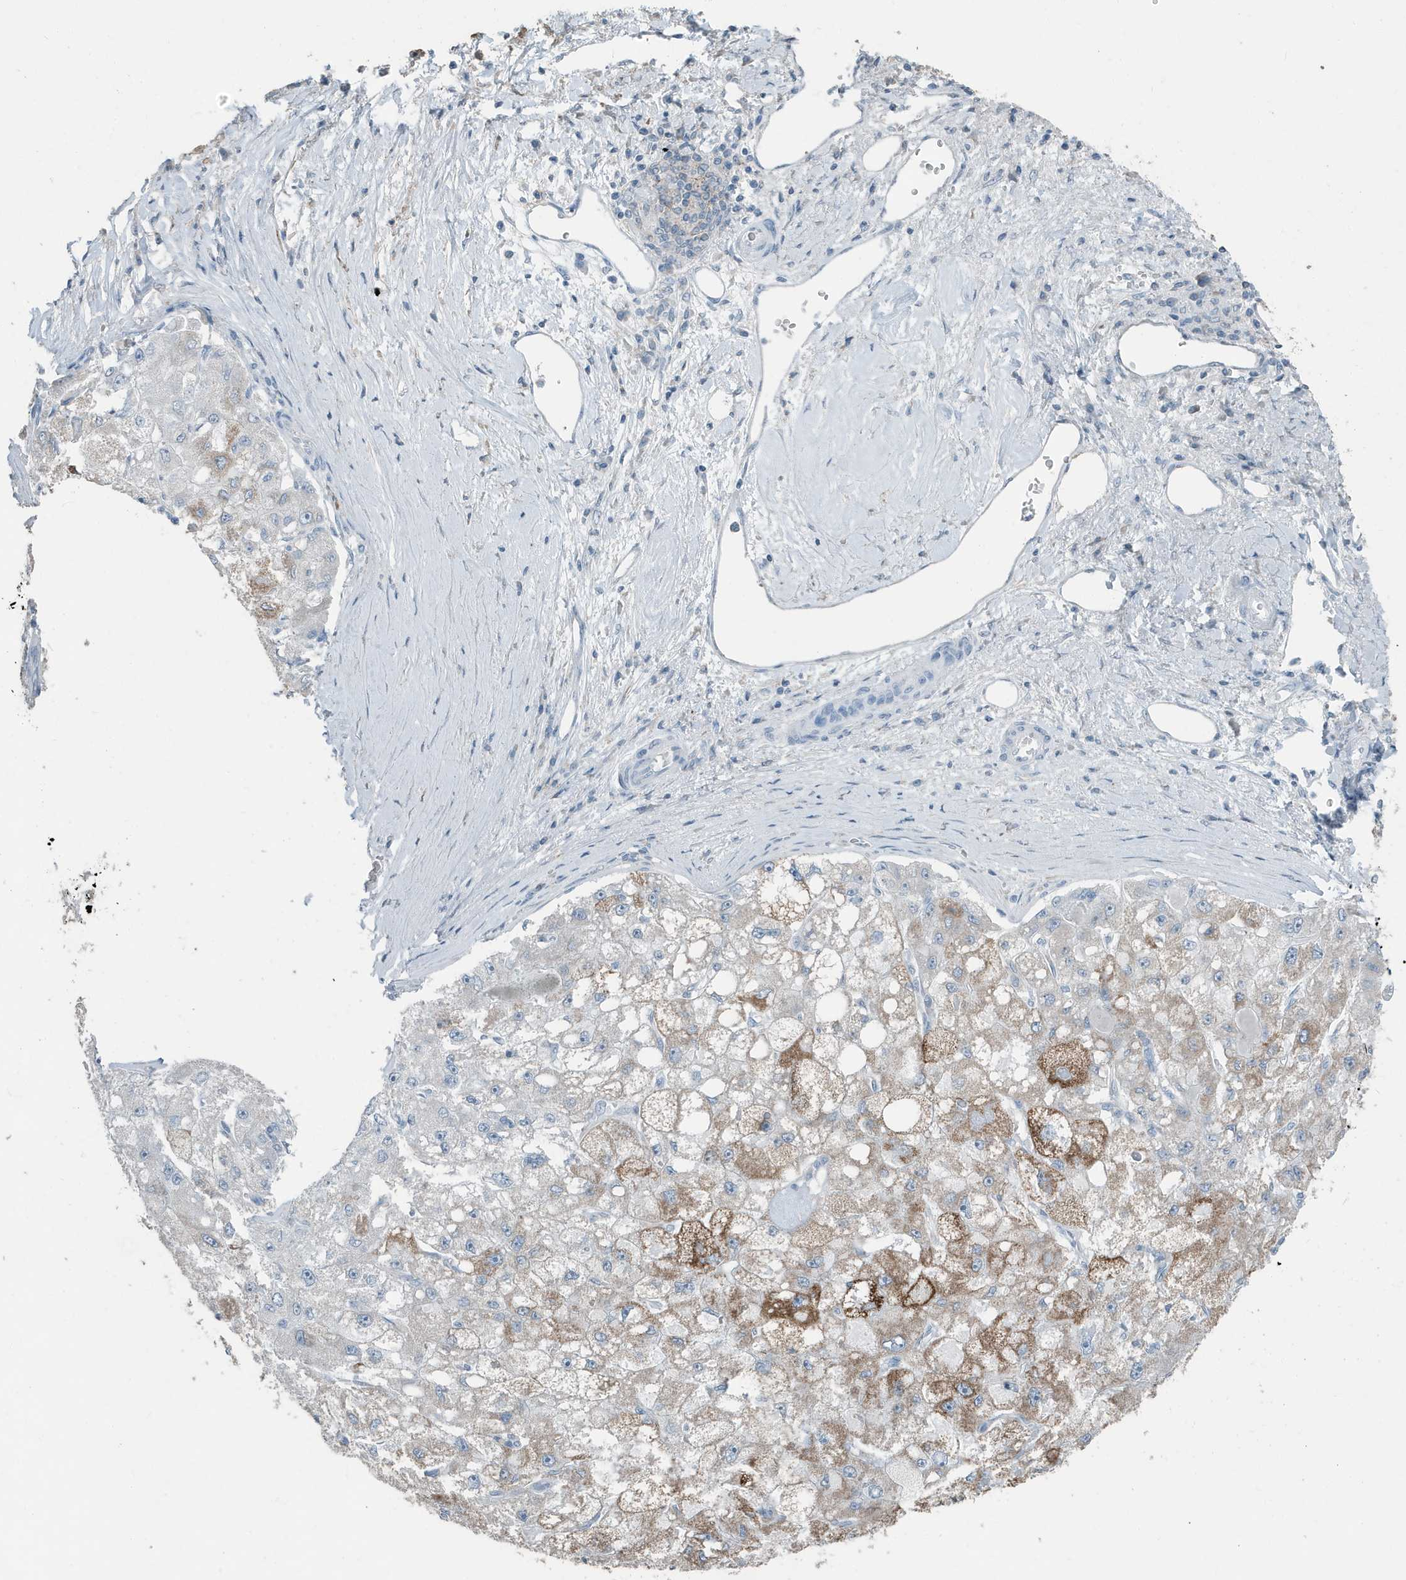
{"staining": {"intensity": "moderate", "quantity": "25%-75%", "location": "cytoplasmic/membranous"}, "tissue": "liver cancer", "cell_type": "Tumor cells", "image_type": "cancer", "snomed": [{"axis": "morphology", "description": "Carcinoma, Hepatocellular, NOS"}, {"axis": "topography", "description": "Liver"}], "caption": "Protein staining displays moderate cytoplasmic/membranous positivity in about 25%-75% of tumor cells in liver cancer (hepatocellular carcinoma). The staining was performed using DAB (3,3'-diaminobenzidine), with brown indicating positive protein expression. Nuclei are stained blue with hematoxylin.", "gene": "FAM162A", "patient": {"sex": "male", "age": 80}}